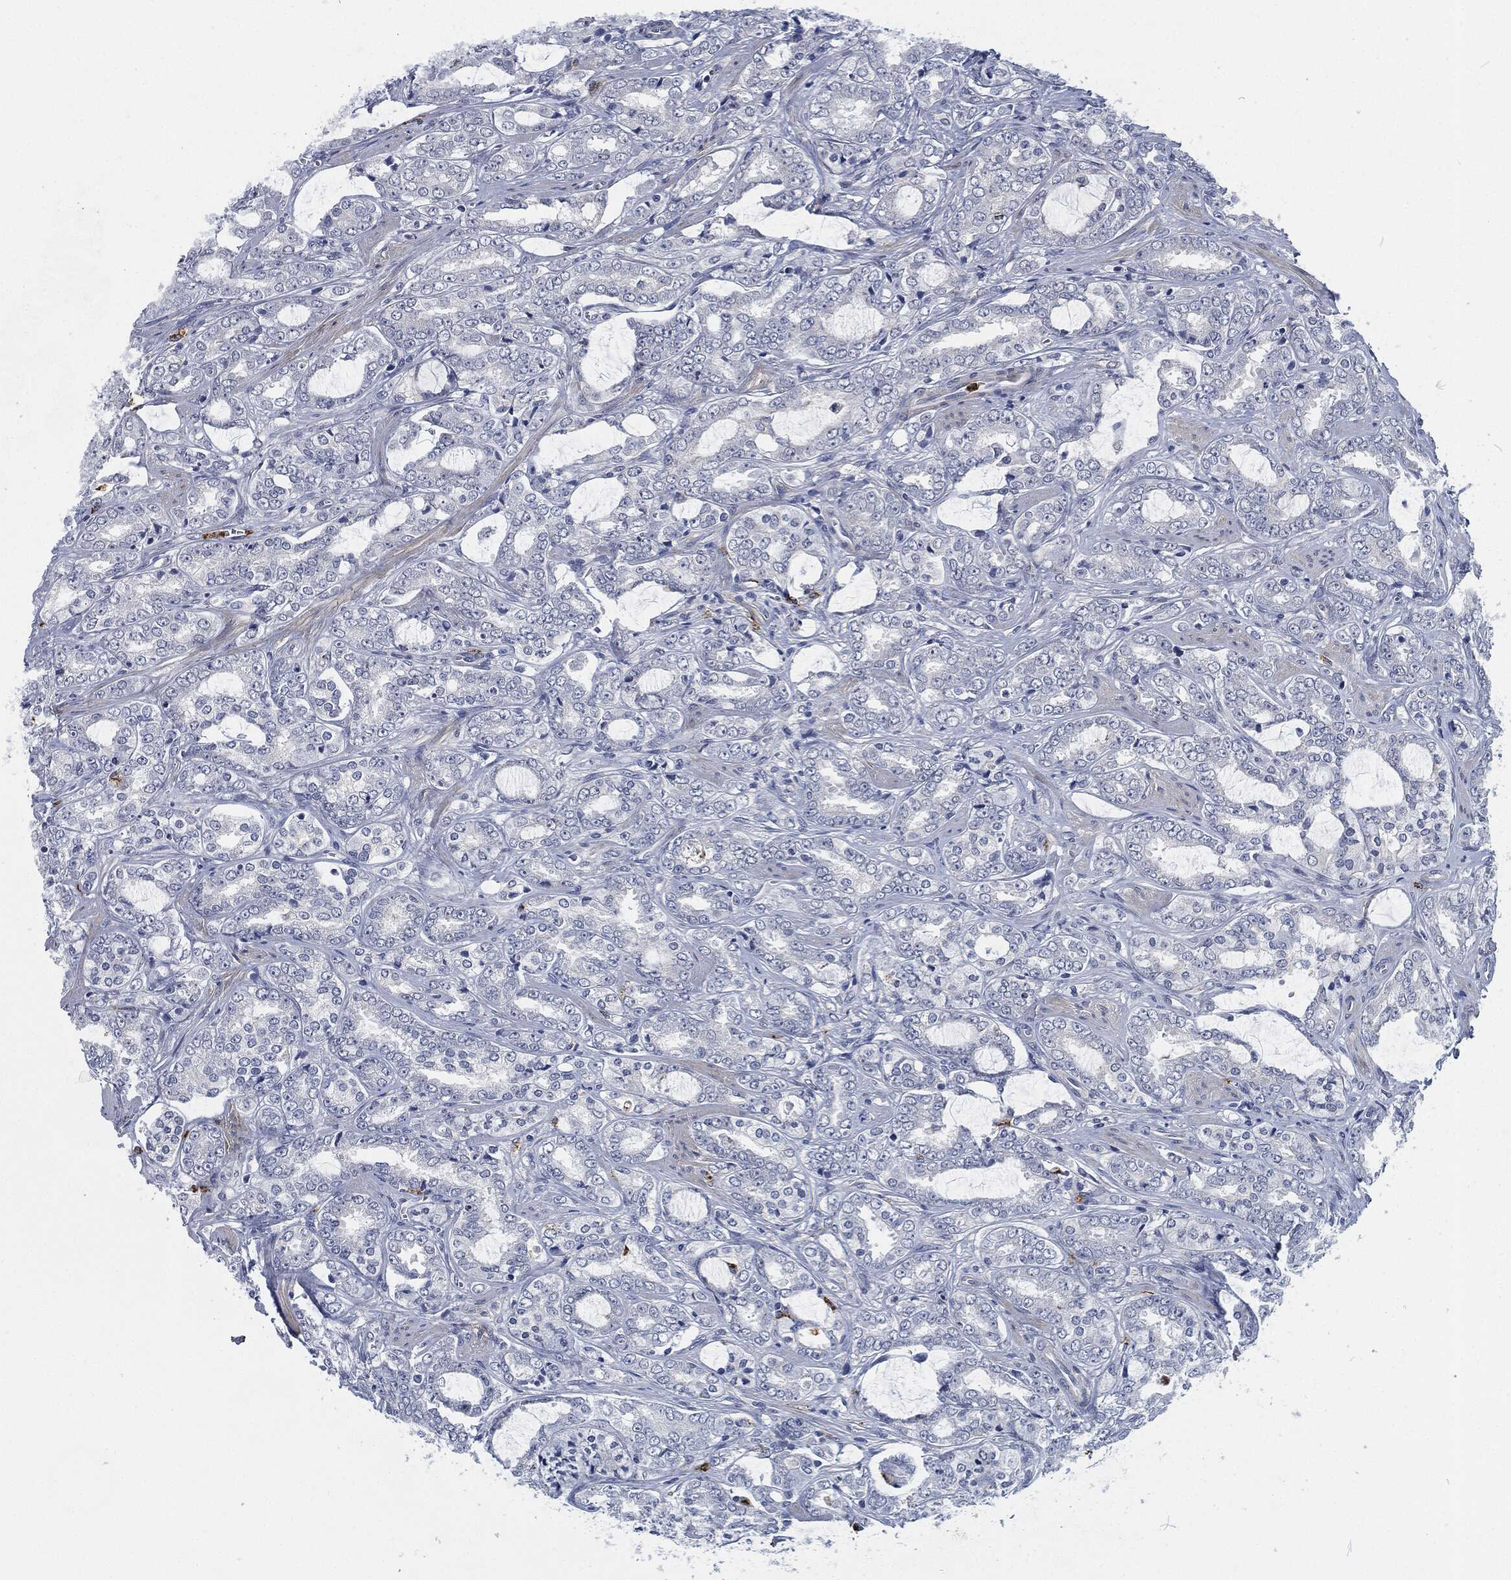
{"staining": {"intensity": "negative", "quantity": "none", "location": "none"}, "tissue": "prostate cancer", "cell_type": "Tumor cells", "image_type": "cancer", "snomed": [{"axis": "morphology", "description": "Adenocarcinoma, Medium grade"}, {"axis": "topography", "description": "Prostate"}], "caption": "Immunohistochemistry (IHC) micrograph of neoplastic tissue: prostate adenocarcinoma (medium-grade) stained with DAB reveals no significant protein positivity in tumor cells.", "gene": "MPO", "patient": {"sex": "male", "age": 71}}